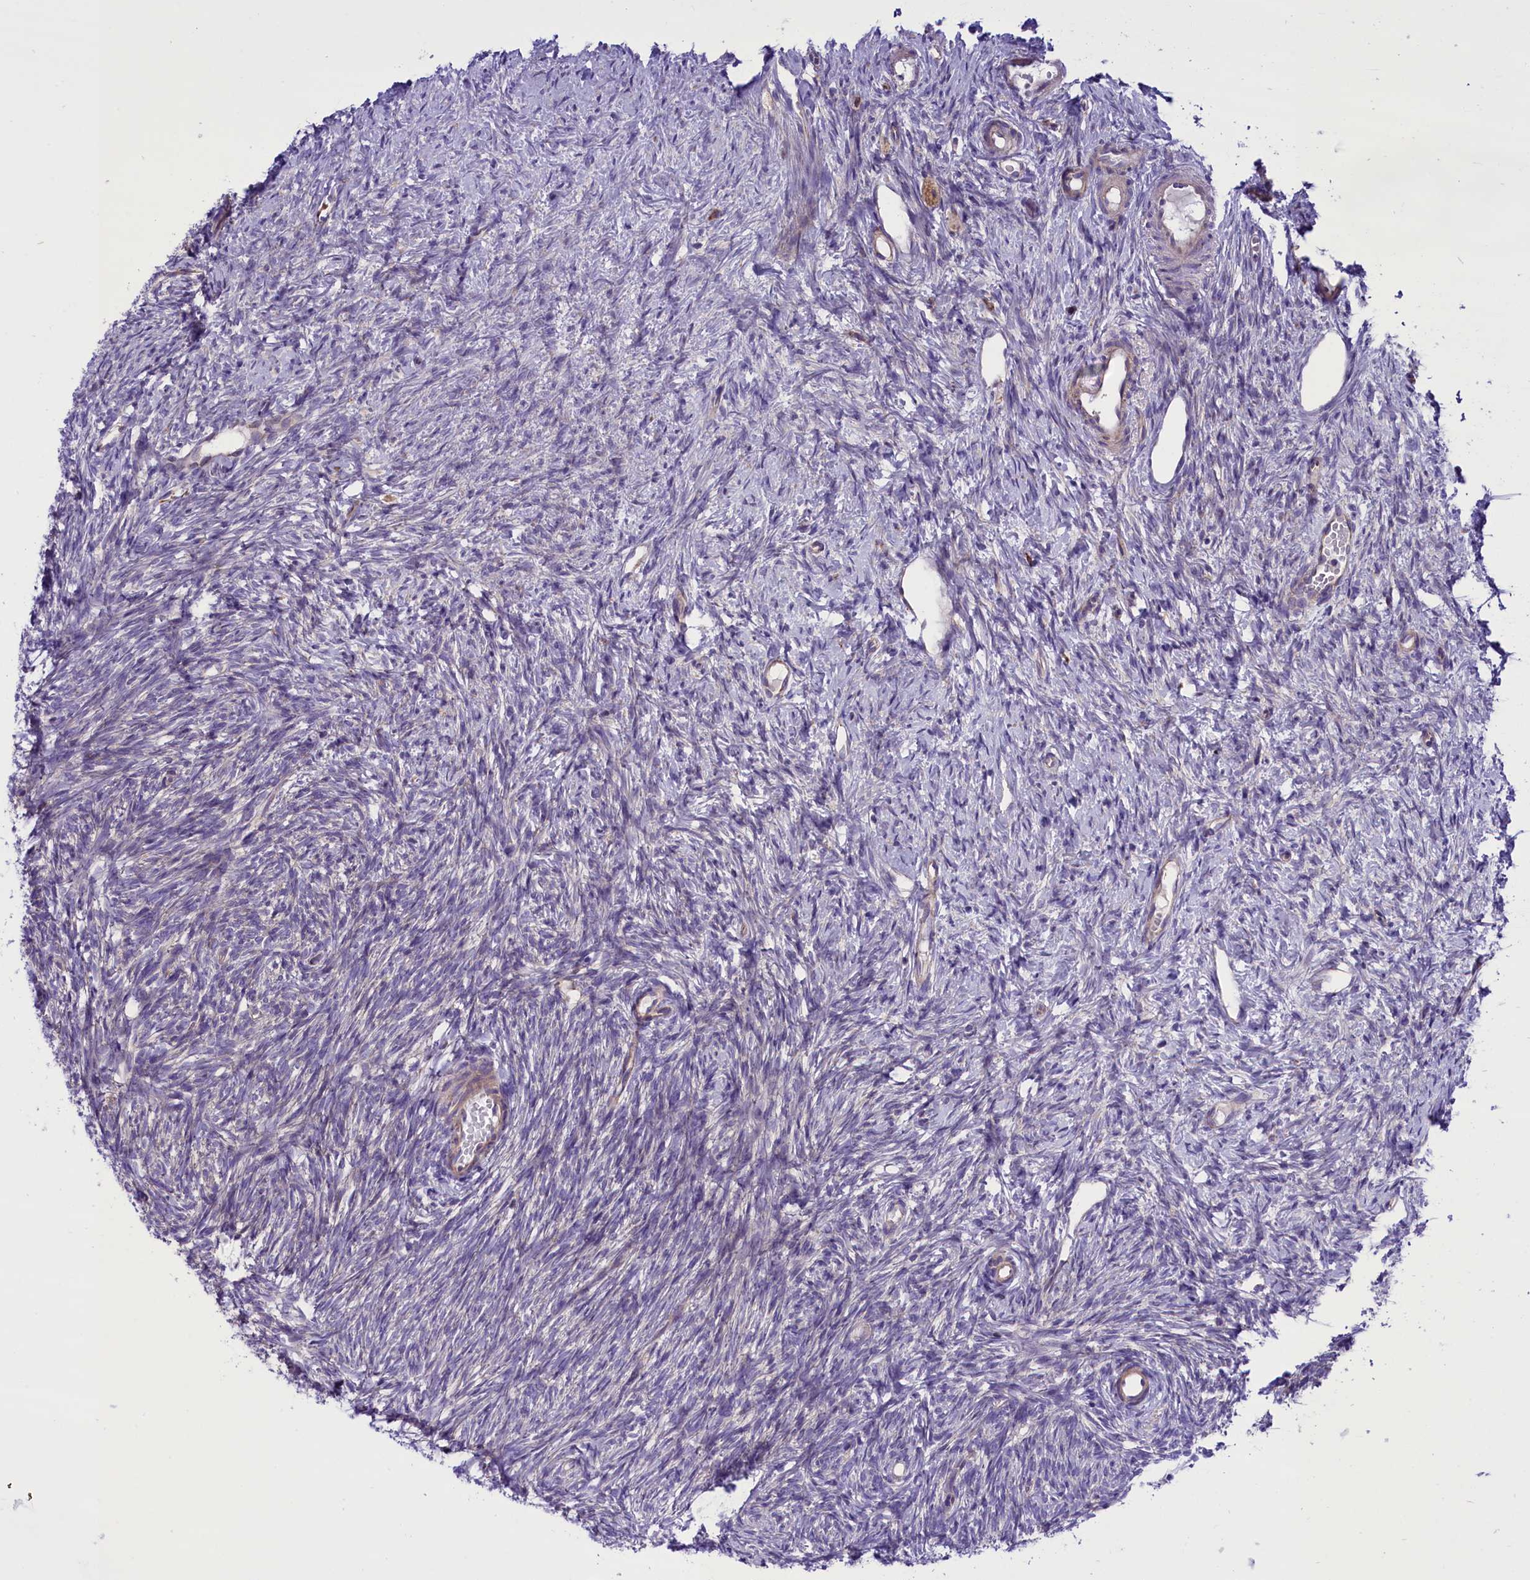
{"staining": {"intensity": "negative", "quantity": "none", "location": "none"}, "tissue": "ovary", "cell_type": "Ovarian stroma cells", "image_type": "normal", "snomed": [{"axis": "morphology", "description": "Normal tissue, NOS"}, {"axis": "topography", "description": "Ovary"}], "caption": "Immunohistochemical staining of normal ovary demonstrates no significant expression in ovarian stroma cells. Brightfield microscopy of immunohistochemistry stained with DAB (3,3'-diaminobenzidine) (brown) and hematoxylin (blue), captured at high magnification.", "gene": "PTPRU", "patient": {"sex": "female", "age": 51}}